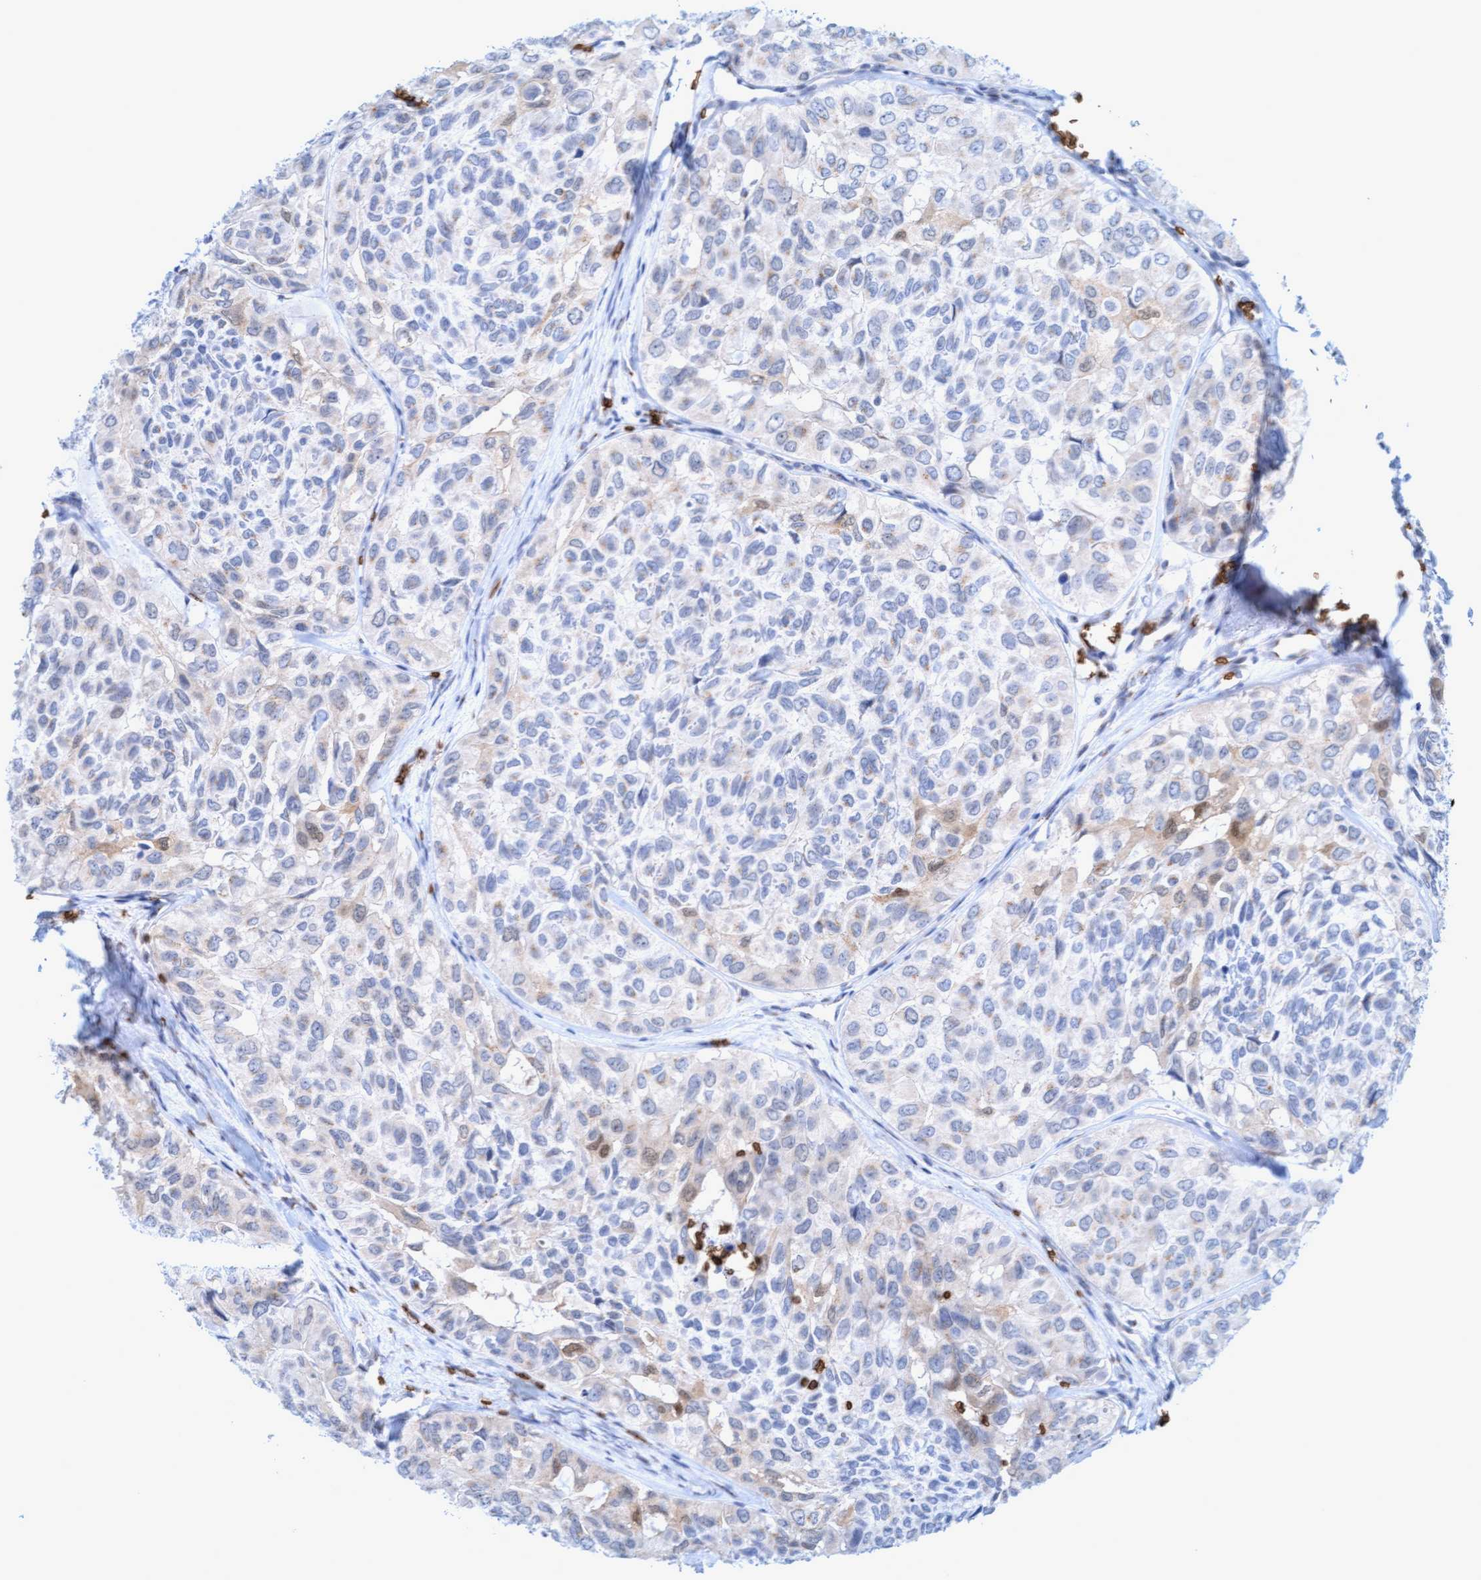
{"staining": {"intensity": "negative", "quantity": "none", "location": "none"}, "tissue": "head and neck cancer", "cell_type": "Tumor cells", "image_type": "cancer", "snomed": [{"axis": "morphology", "description": "Adenocarcinoma, NOS"}, {"axis": "topography", "description": "Salivary gland, NOS"}, {"axis": "topography", "description": "Head-Neck"}], "caption": "Head and neck adenocarcinoma stained for a protein using immunohistochemistry (IHC) exhibits no expression tumor cells.", "gene": "SPEM2", "patient": {"sex": "female", "age": 76}}